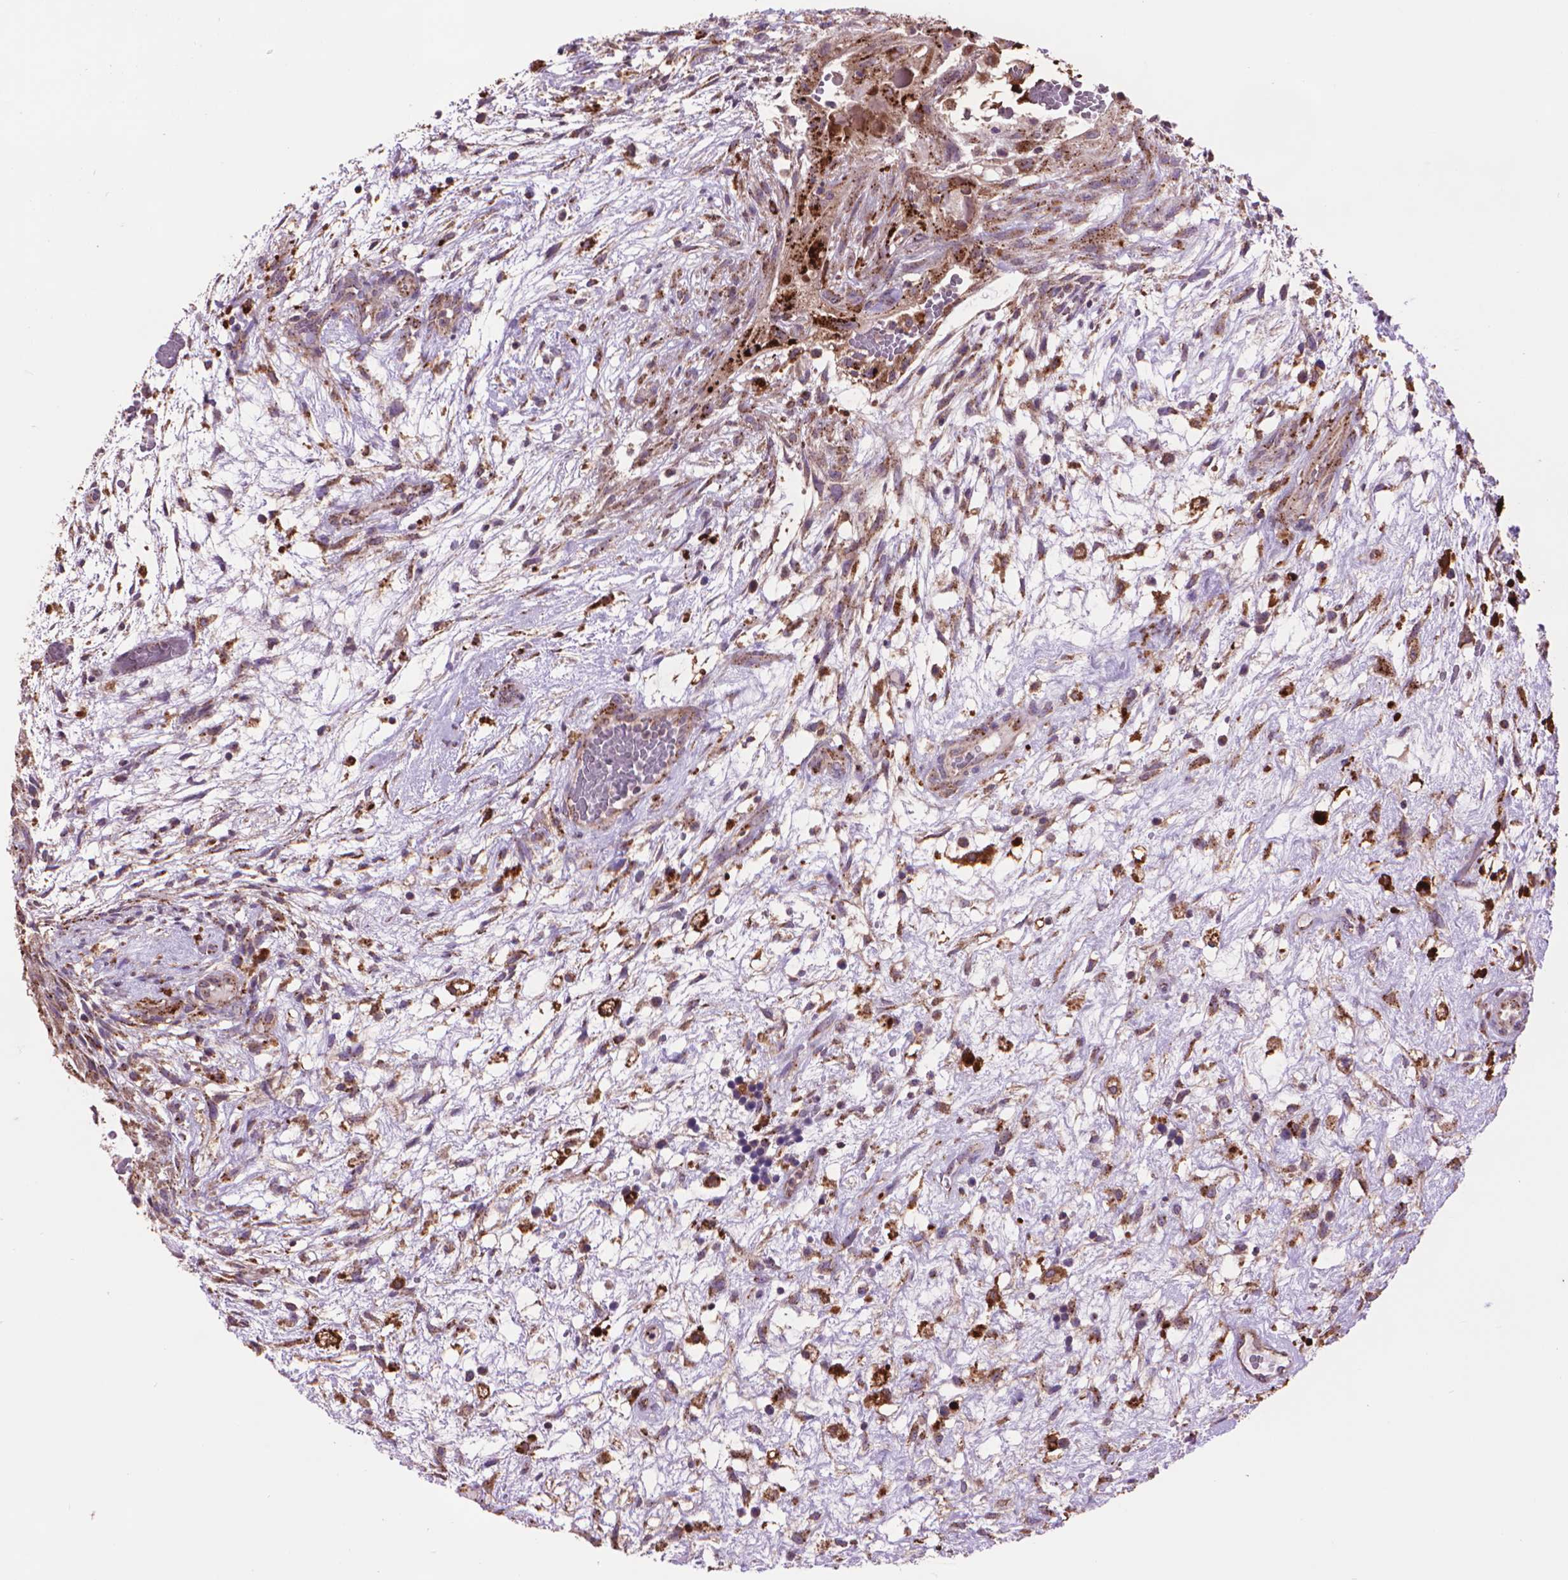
{"staining": {"intensity": "strong", "quantity": ">75%", "location": "cytoplasmic/membranous"}, "tissue": "testis cancer", "cell_type": "Tumor cells", "image_type": "cancer", "snomed": [{"axis": "morphology", "description": "Normal tissue, NOS"}, {"axis": "morphology", "description": "Carcinoma, Embryonal, NOS"}, {"axis": "topography", "description": "Testis"}], "caption": "Tumor cells exhibit high levels of strong cytoplasmic/membranous staining in approximately >75% of cells in human testis cancer. The staining was performed using DAB to visualize the protein expression in brown, while the nuclei were stained in blue with hematoxylin (Magnification: 20x).", "gene": "GLB1", "patient": {"sex": "male", "age": 32}}